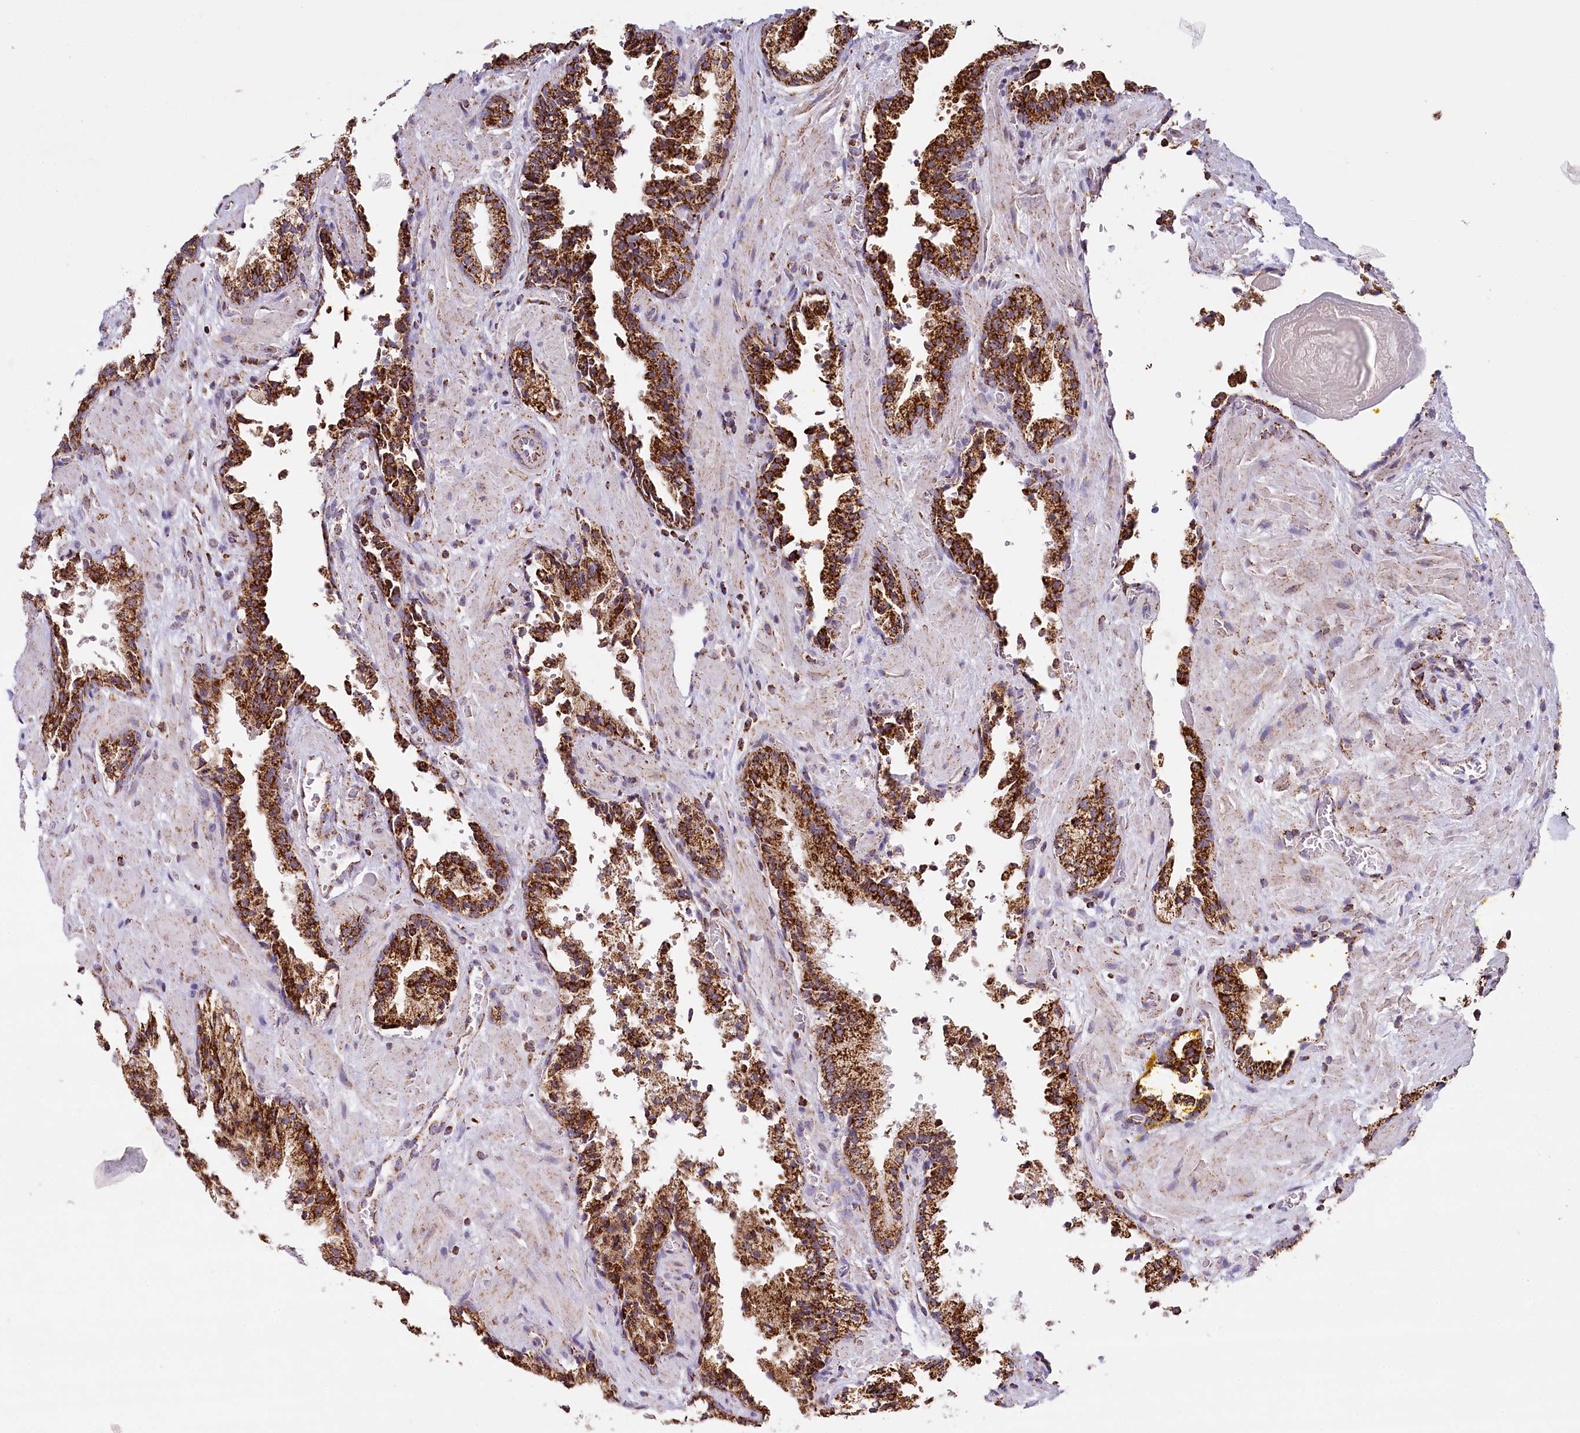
{"staining": {"intensity": "strong", "quantity": ">75%", "location": "cytoplasmic/membranous"}, "tissue": "prostate cancer", "cell_type": "Tumor cells", "image_type": "cancer", "snomed": [{"axis": "morphology", "description": "Adenocarcinoma, High grade"}, {"axis": "topography", "description": "Prostate"}], "caption": "Prostate cancer stained for a protein reveals strong cytoplasmic/membranous positivity in tumor cells. Nuclei are stained in blue.", "gene": "LSS", "patient": {"sex": "male", "age": 58}}